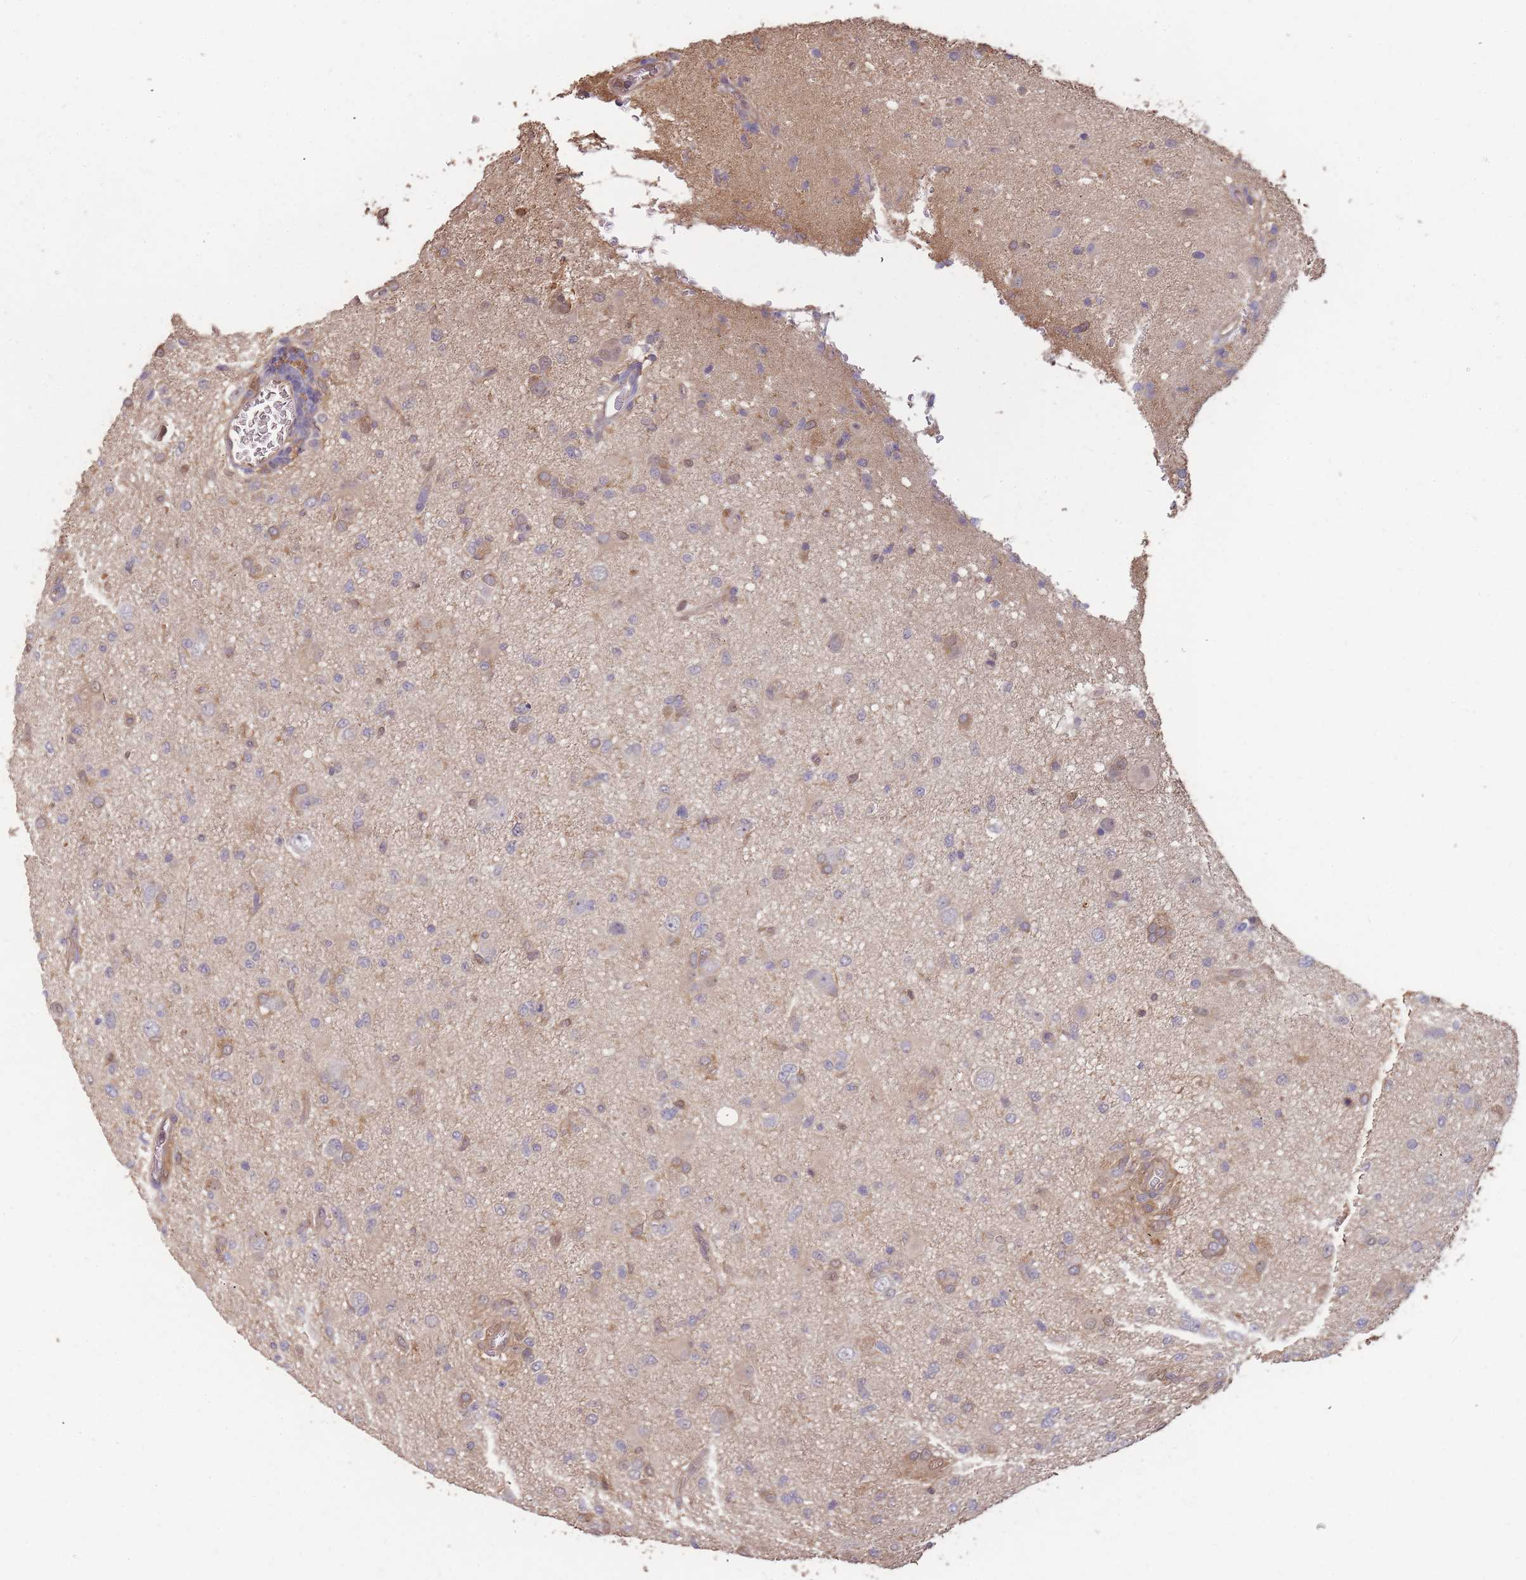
{"staining": {"intensity": "moderate", "quantity": "<25%", "location": "cytoplasmic/membranous"}, "tissue": "glioma", "cell_type": "Tumor cells", "image_type": "cancer", "snomed": [{"axis": "morphology", "description": "Glioma, malignant, High grade"}, {"axis": "topography", "description": "Brain"}], "caption": "Glioma stained with immunohistochemistry (IHC) demonstrates moderate cytoplasmic/membranous staining in approximately <25% of tumor cells. (DAB IHC, brown staining for protein, blue staining for nuclei).", "gene": "CDKN2AIPNL", "patient": {"sex": "female", "age": 57}}